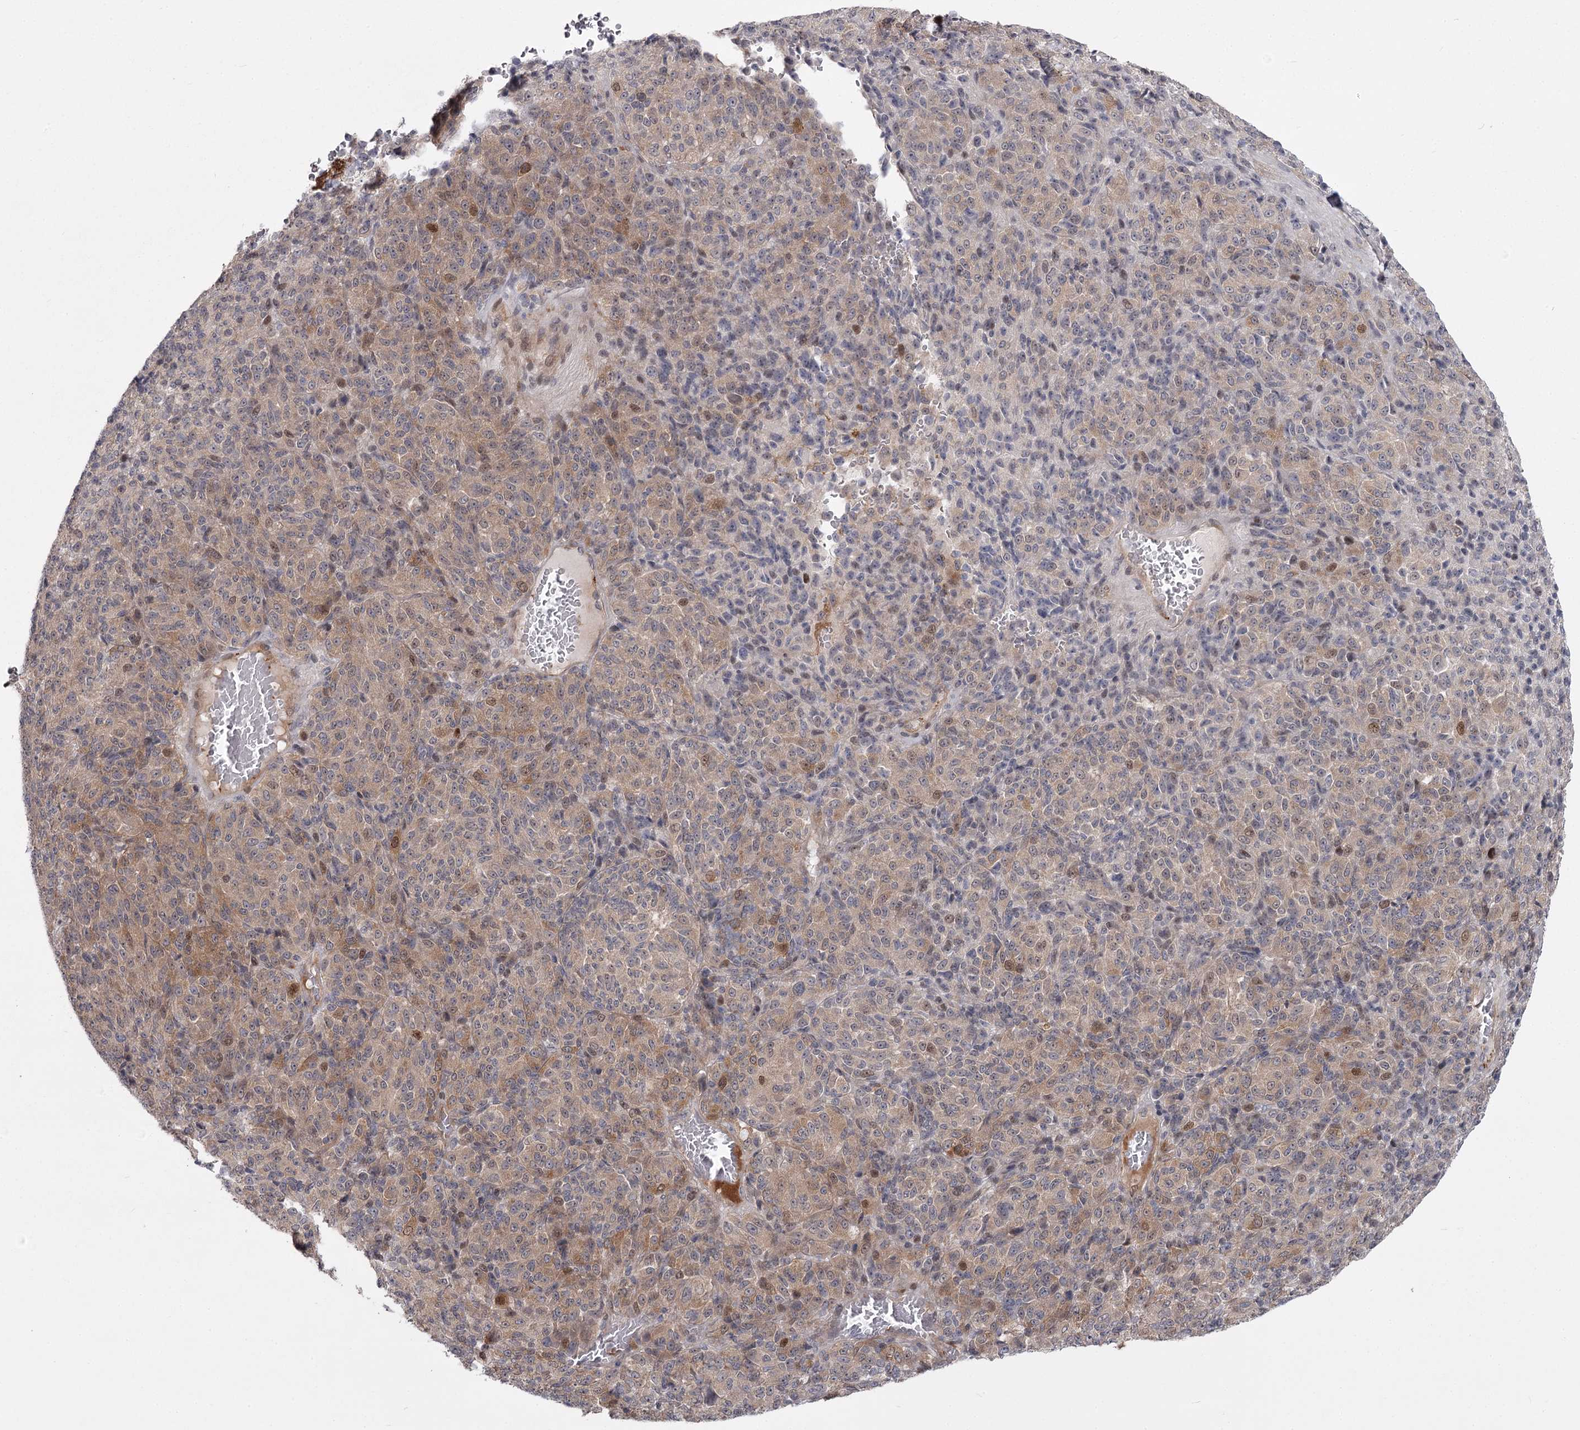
{"staining": {"intensity": "moderate", "quantity": "<25%", "location": "cytoplasmic/membranous"}, "tissue": "melanoma", "cell_type": "Tumor cells", "image_type": "cancer", "snomed": [{"axis": "morphology", "description": "Malignant melanoma, Metastatic site"}, {"axis": "topography", "description": "Brain"}], "caption": "Immunohistochemical staining of human malignant melanoma (metastatic site) reveals low levels of moderate cytoplasmic/membranous positivity in about <25% of tumor cells.", "gene": "CCNG2", "patient": {"sex": "female", "age": 56}}